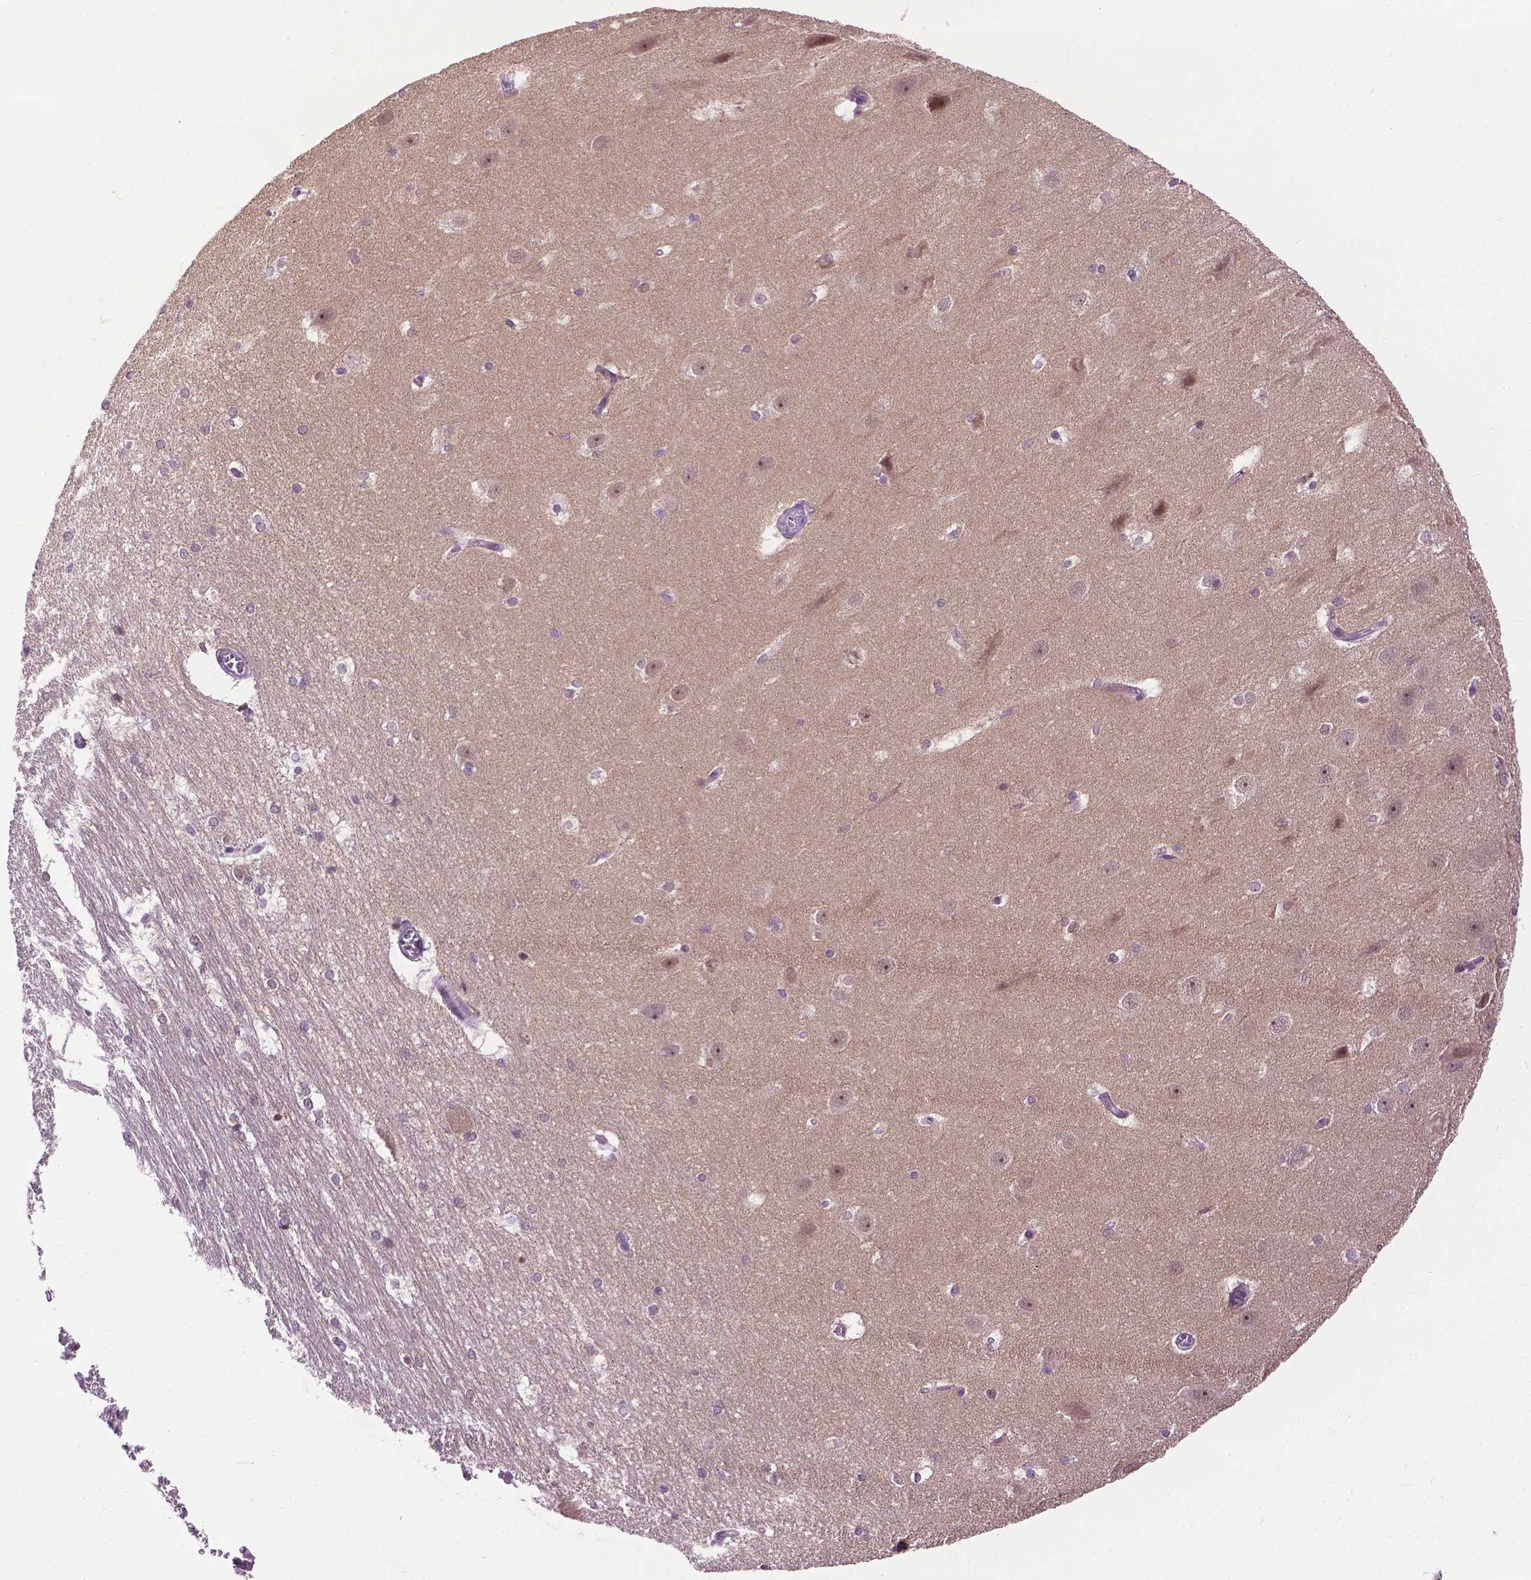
{"staining": {"intensity": "weak", "quantity": "<25%", "location": "nuclear"}, "tissue": "hippocampus", "cell_type": "Glial cells", "image_type": "normal", "snomed": [{"axis": "morphology", "description": "Normal tissue, NOS"}, {"axis": "topography", "description": "Cerebral cortex"}, {"axis": "topography", "description": "Hippocampus"}], "caption": "High magnification brightfield microscopy of benign hippocampus stained with DAB (brown) and counterstained with hematoxylin (blue): glial cells show no significant positivity.", "gene": "TTC9B", "patient": {"sex": "female", "age": 19}}